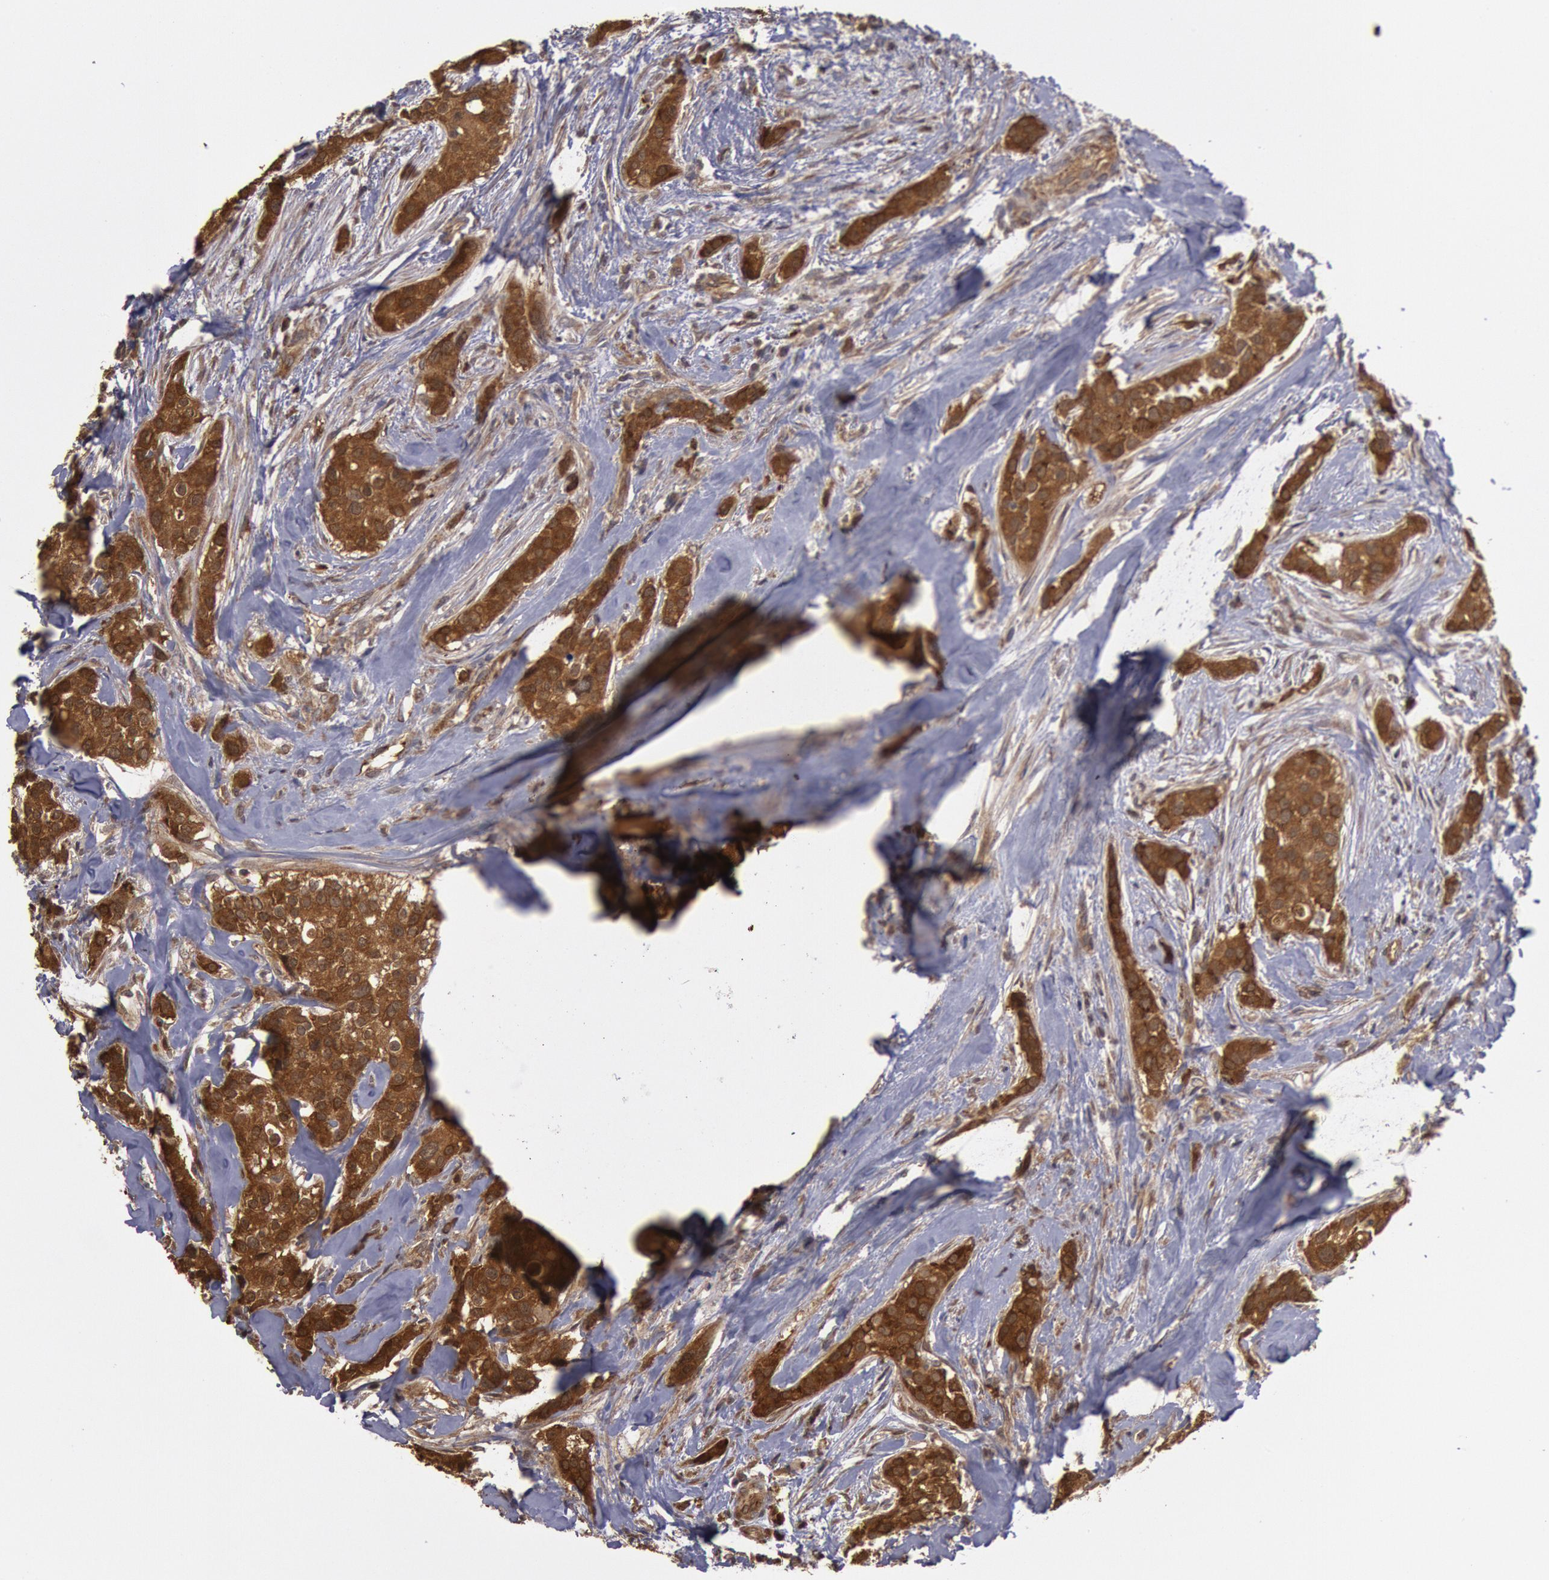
{"staining": {"intensity": "strong", "quantity": ">75%", "location": "cytoplasmic/membranous"}, "tissue": "breast cancer", "cell_type": "Tumor cells", "image_type": "cancer", "snomed": [{"axis": "morphology", "description": "Duct carcinoma"}, {"axis": "topography", "description": "Breast"}], "caption": "A brown stain highlights strong cytoplasmic/membranous positivity of a protein in breast infiltrating ductal carcinoma tumor cells. (DAB (3,3'-diaminobenzidine) IHC with brightfield microscopy, high magnification).", "gene": "USP14", "patient": {"sex": "female", "age": 45}}